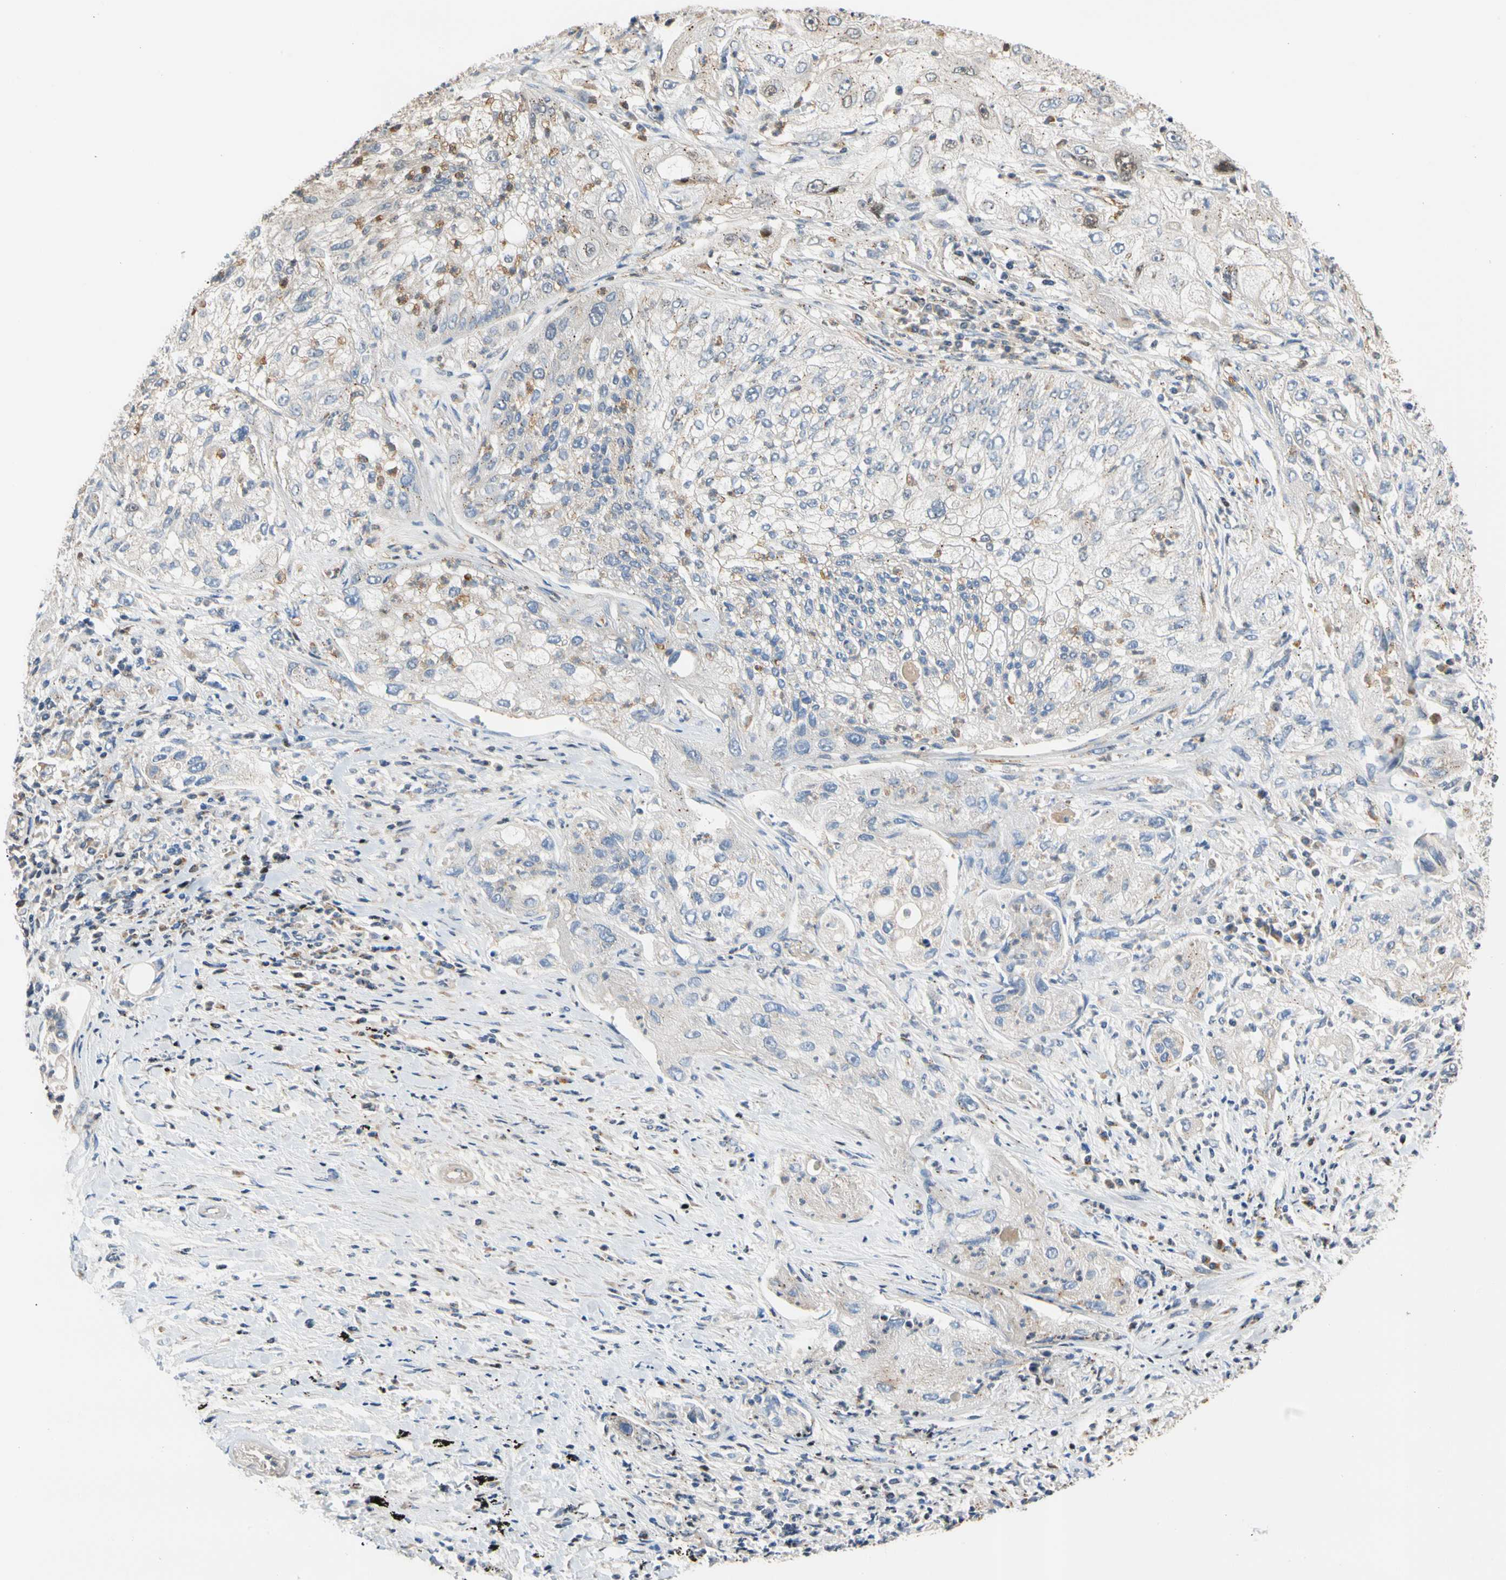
{"staining": {"intensity": "weak", "quantity": "25%-75%", "location": "cytoplasmic/membranous"}, "tissue": "lung cancer", "cell_type": "Tumor cells", "image_type": "cancer", "snomed": [{"axis": "morphology", "description": "Inflammation, NOS"}, {"axis": "morphology", "description": "Squamous cell carcinoma, NOS"}, {"axis": "topography", "description": "Lymph node"}, {"axis": "topography", "description": "Soft tissue"}, {"axis": "topography", "description": "Lung"}], "caption": "An IHC histopathology image of tumor tissue is shown. Protein staining in brown shows weak cytoplasmic/membranous positivity in lung squamous cell carcinoma within tumor cells.", "gene": "IP6K2", "patient": {"sex": "male", "age": 66}}